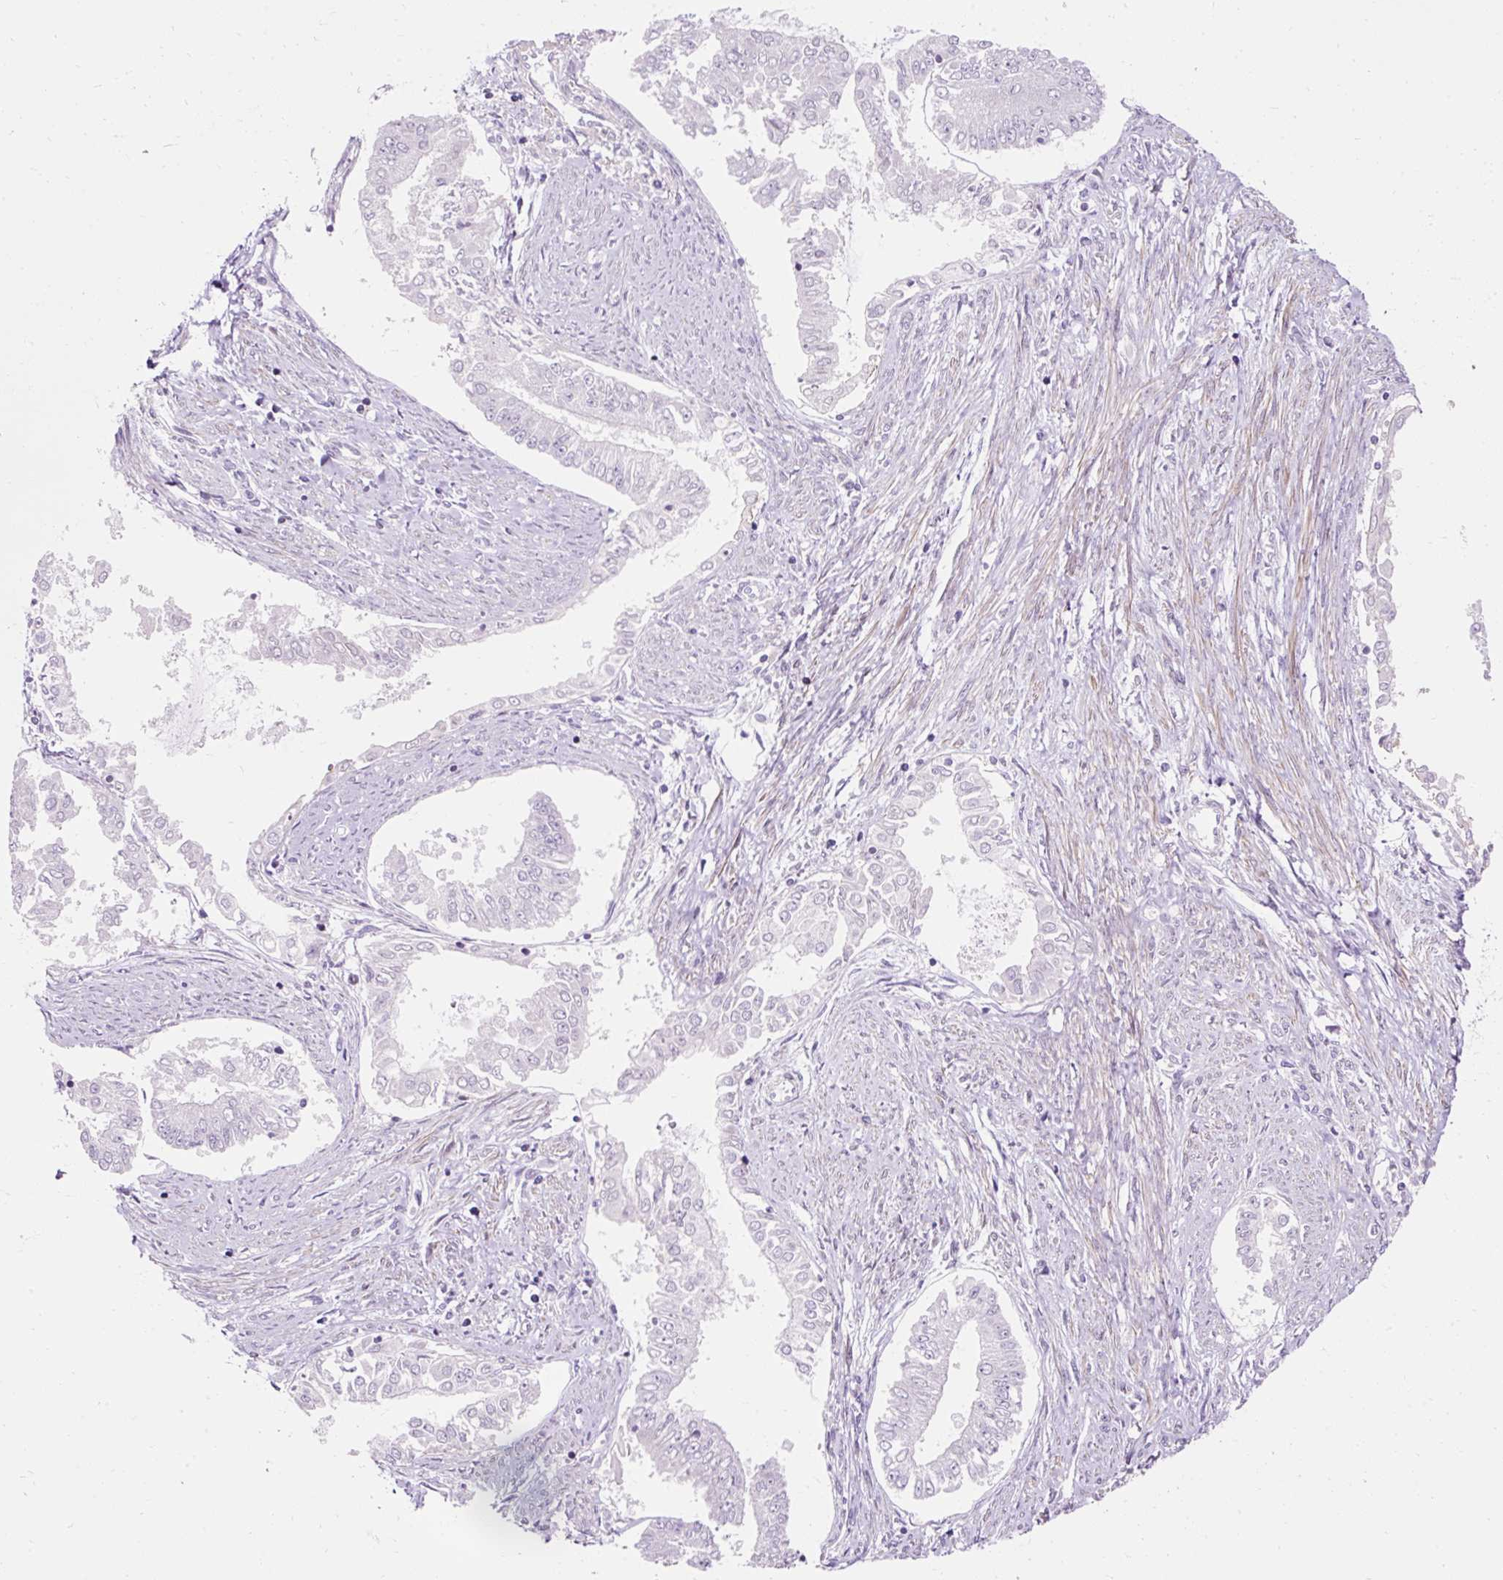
{"staining": {"intensity": "negative", "quantity": "none", "location": "none"}, "tissue": "endometrial cancer", "cell_type": "Tumor cells", "image_type": "cancer", "snomed": [{"axis": "morphology", "description": "Adenocarcinoma, NOS"}, {"axis": "topography", "description": "Endometrium"}], "caption": "Tumor cells show no significant protein expression in adenocarcinoma (endometrial).", "gene": "ZNF610", "patient": {"sex": "female", "age": 76}}